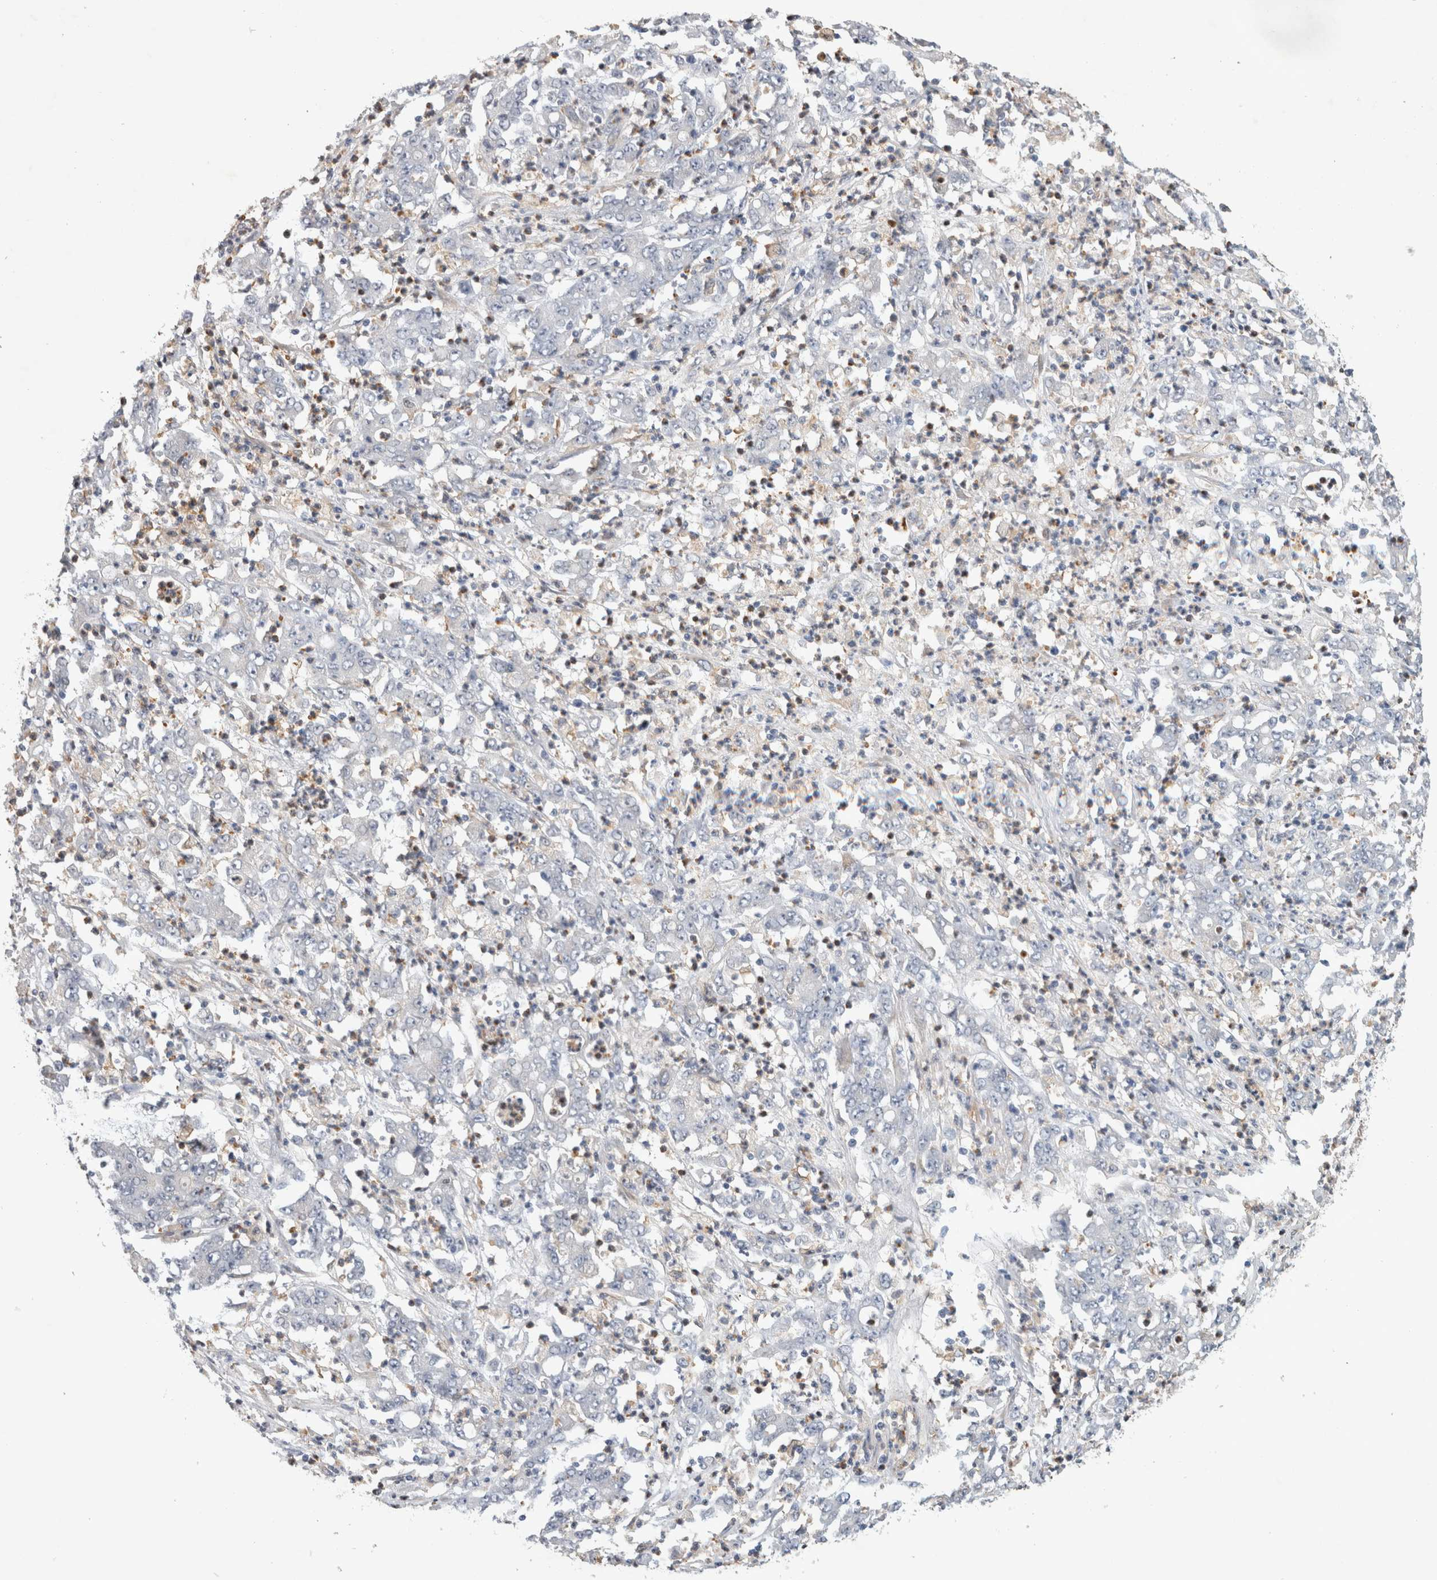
{"staining": {"intensity": "negative", "quantity": "none", "location": "none"}, "tissue": "stomach cancer", "cell_type": "Tumor cells", "image_type": "cancer", "snomed": [{"axis": "morphology", "description": "Adenocarcinoma, NOS"}, {"axis": "topography", "description": "Stomach, lower"}], "caption": "IHC micrograph of neoplastic tissue: human adenocarcinoma (stomach) stained with DAB shows no significant protein staining in tumor cells. Brightfield microscopy of immunohistochemistry stained with DAB (3,3'-diaminobenzidine) (brown) and hematoxylin (blue), captured at high magnification.", "gene": "ANKFY1", "patient": {"sex": "female", "age": 71}}